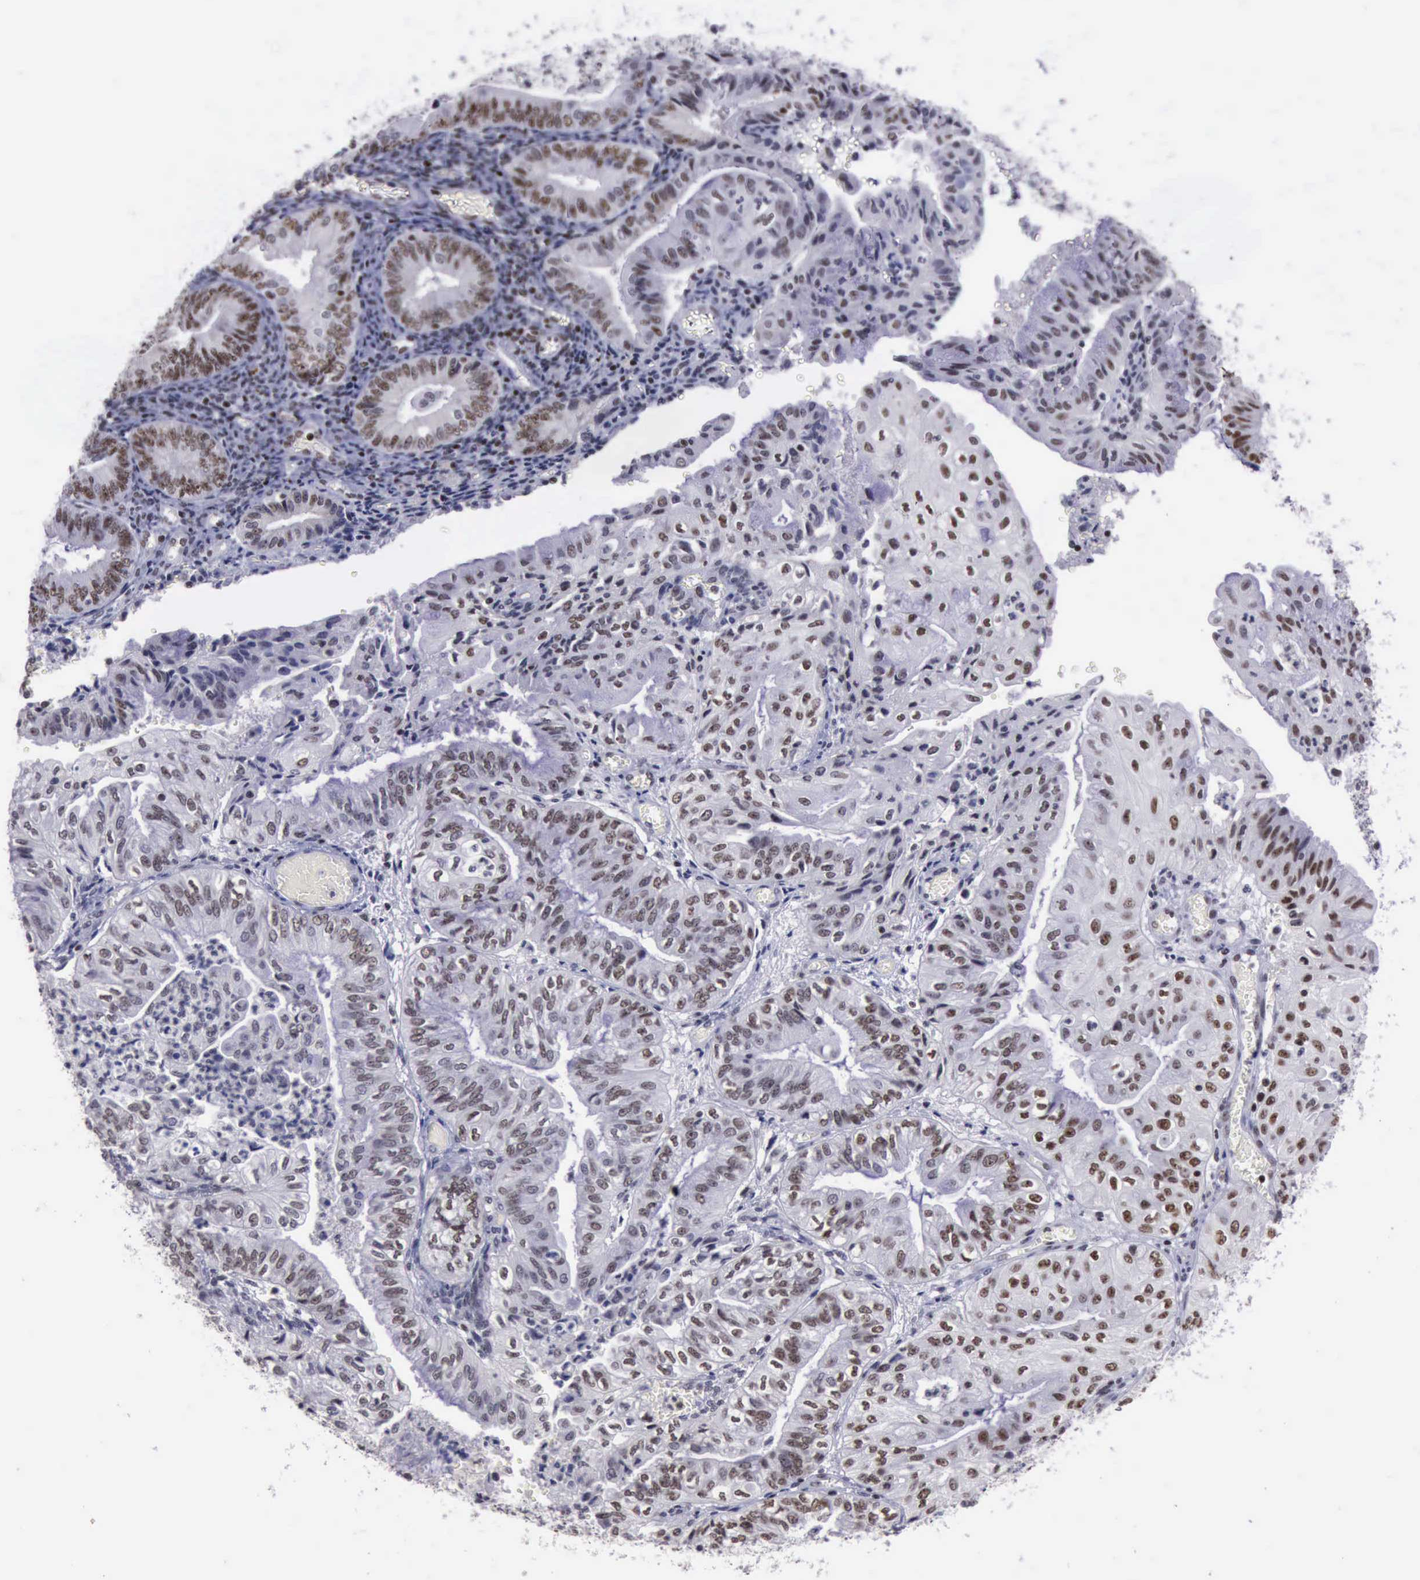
{"staining": {"intensity": "weak", "quantity": "<25%", "location": "nuclear"}, "tissue": "endometrial cancer", "cell_type": "Tumor cells", "image_type": "cancer", "snomed": [{"axis": "morphology", "description": "Adenocarcinoma, NOS"}, {"axis": "topography", "description": "Endometrium"}], "caption": "Image shows no protein staining in tumor cells of endometrial cancer tissue.", "gene": "YY1", "patient": {"sex": "female", "age": 55}}